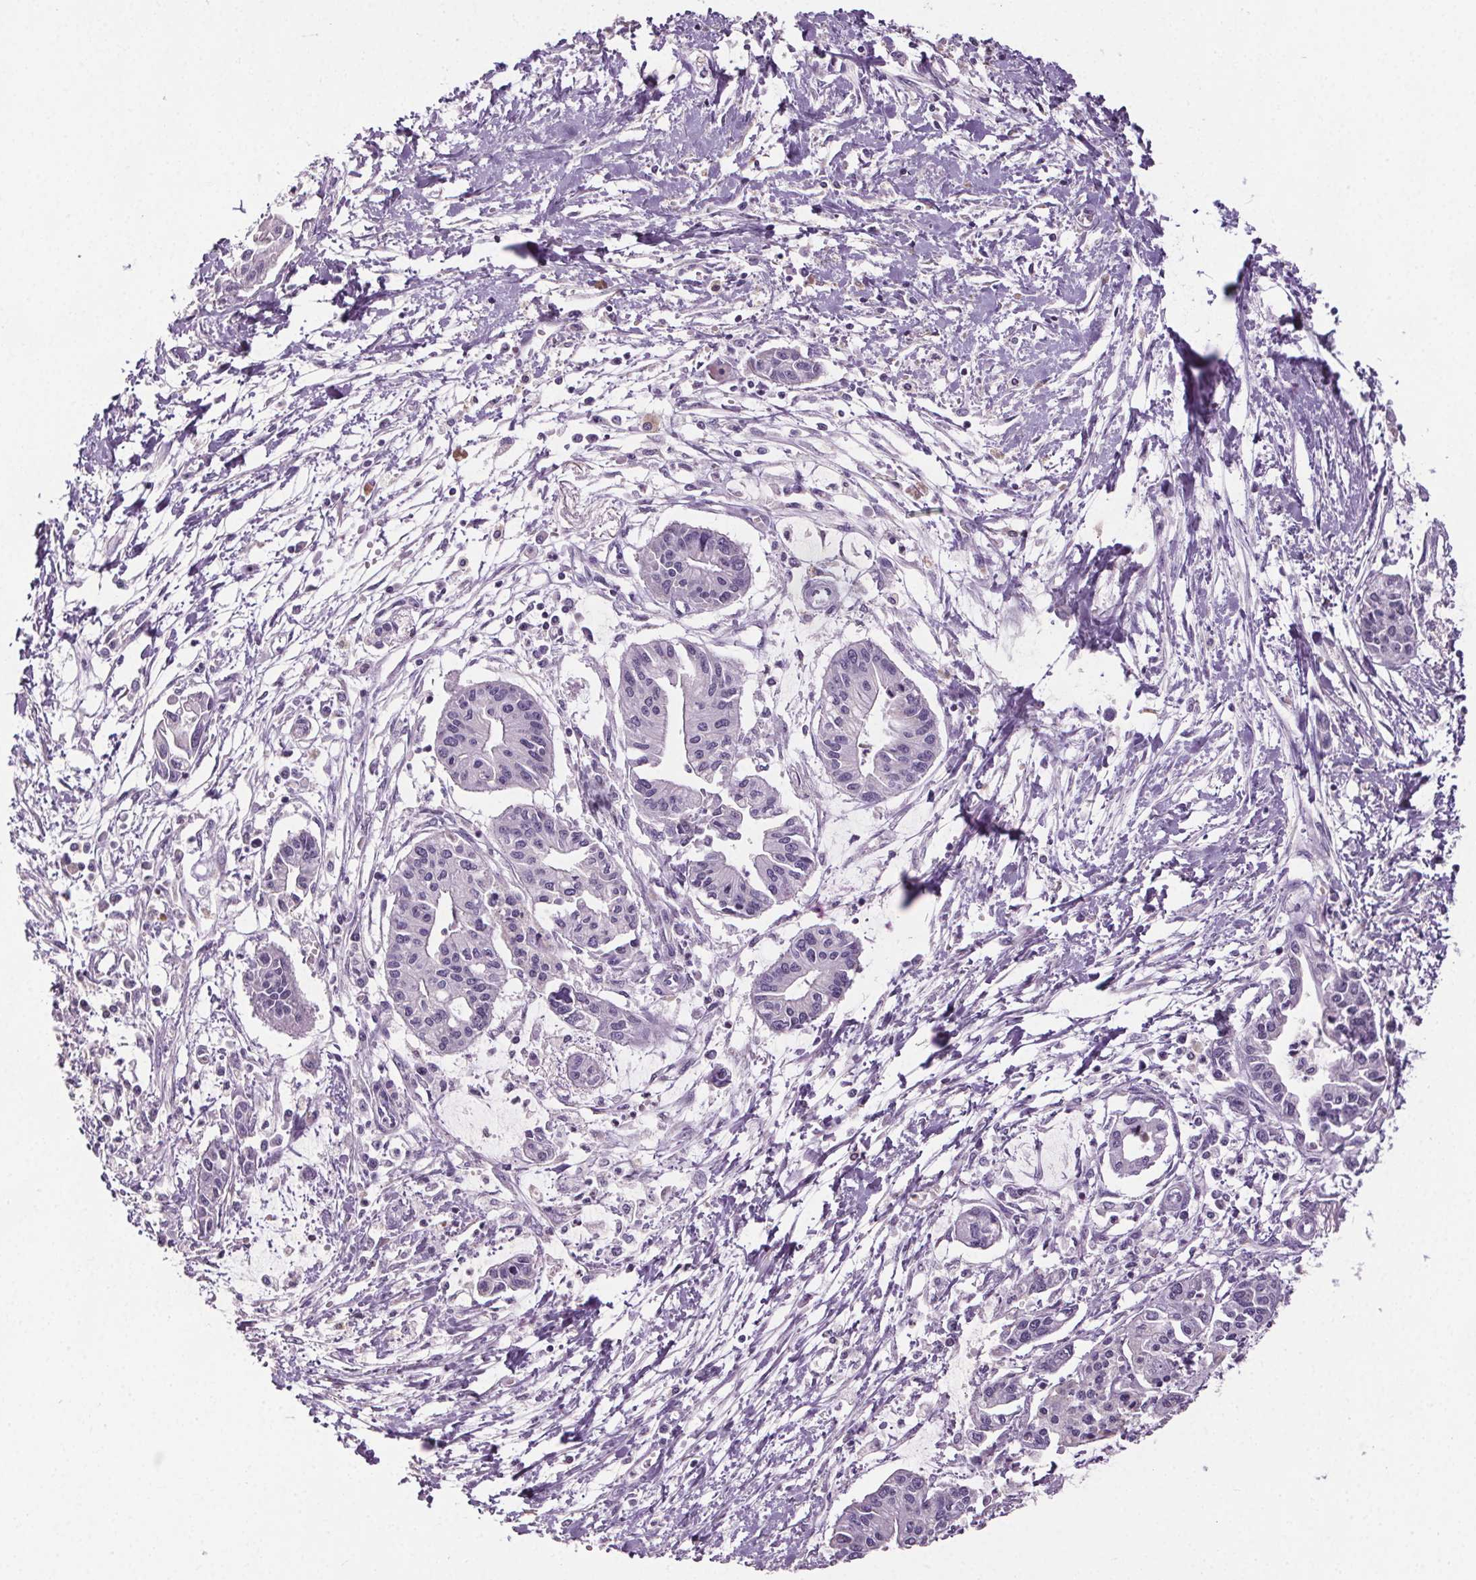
{"staining": {"intensity": "negative", "quantity": "none", "location": "none"}, "tissue": "pancreatic cancer", "cell_type": "Tumor cells", "image_type": "cancer", "snomed": [{"axis": "morphology", "description": "Adenocarcinoma, NOS"}, {"axis": "topography", "description": "Pancreas"}], "caption": "An IHC micrograph of pancreatic cancer (adenocarcinoma) is shown. There is no staining in tumor cells of pancreatic cancer (adenocarcinoma).", "gene": "GPIHBP1", "patient": {"sex": "male", "age": 60}}